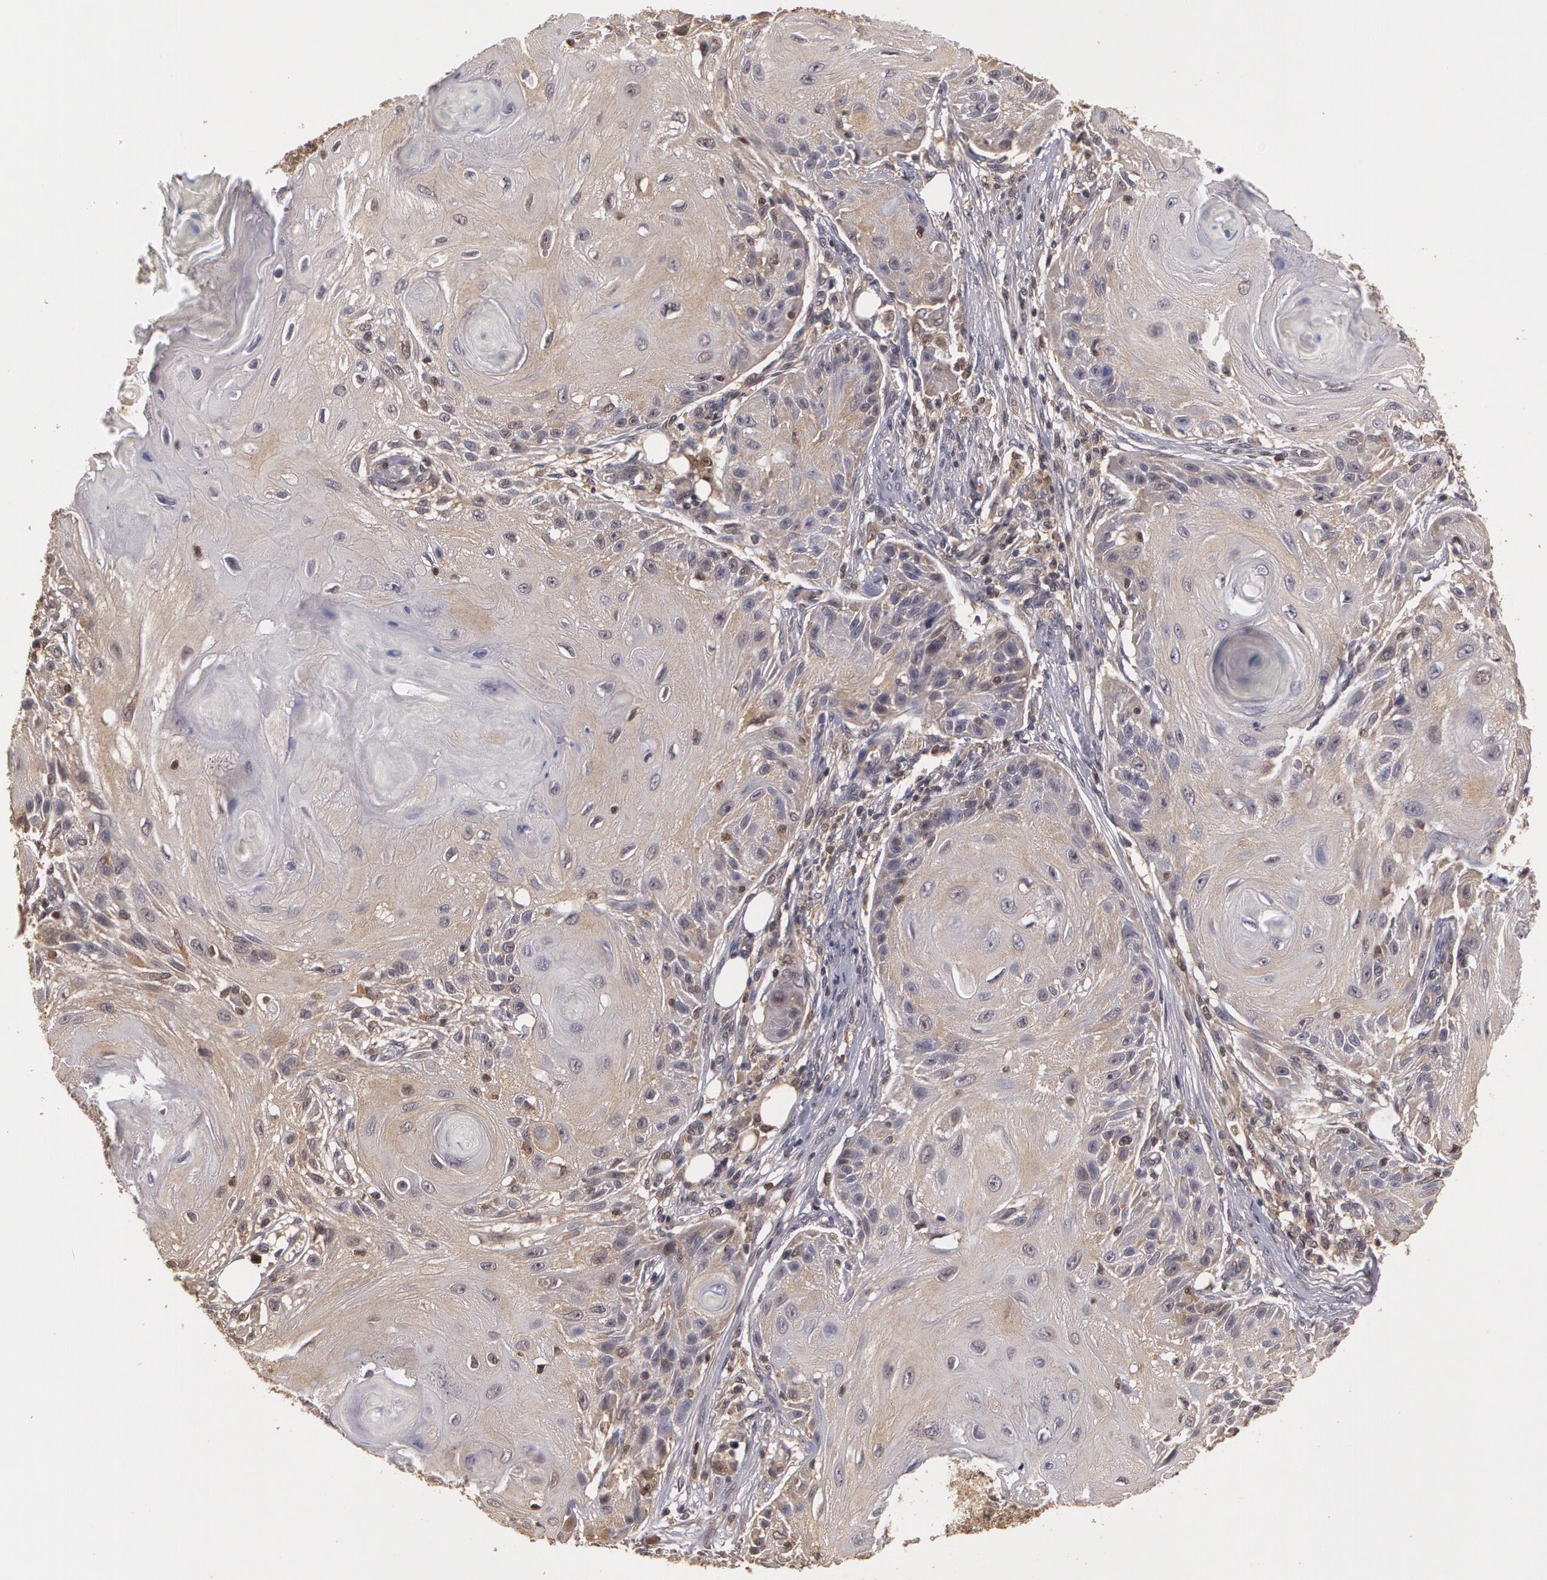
{"staining": {"intensity": "negative", "quantity": "none", "location": "none"}, "tissue": "skin cancer", "cell_type": "Tumor cells", "image_type": "cancer", "snomed": [{"axis": "morphology", "description": "Squamous cell carcinoma, NOS"}, {"axis": "topography", "description": "Skin"}], "caption": "Tumor cells show no significant protein expression in skin cancer (squamous cell carcinoma).", "gene": "AHSA1", "patient": {"sex": "female", "age": 88}}